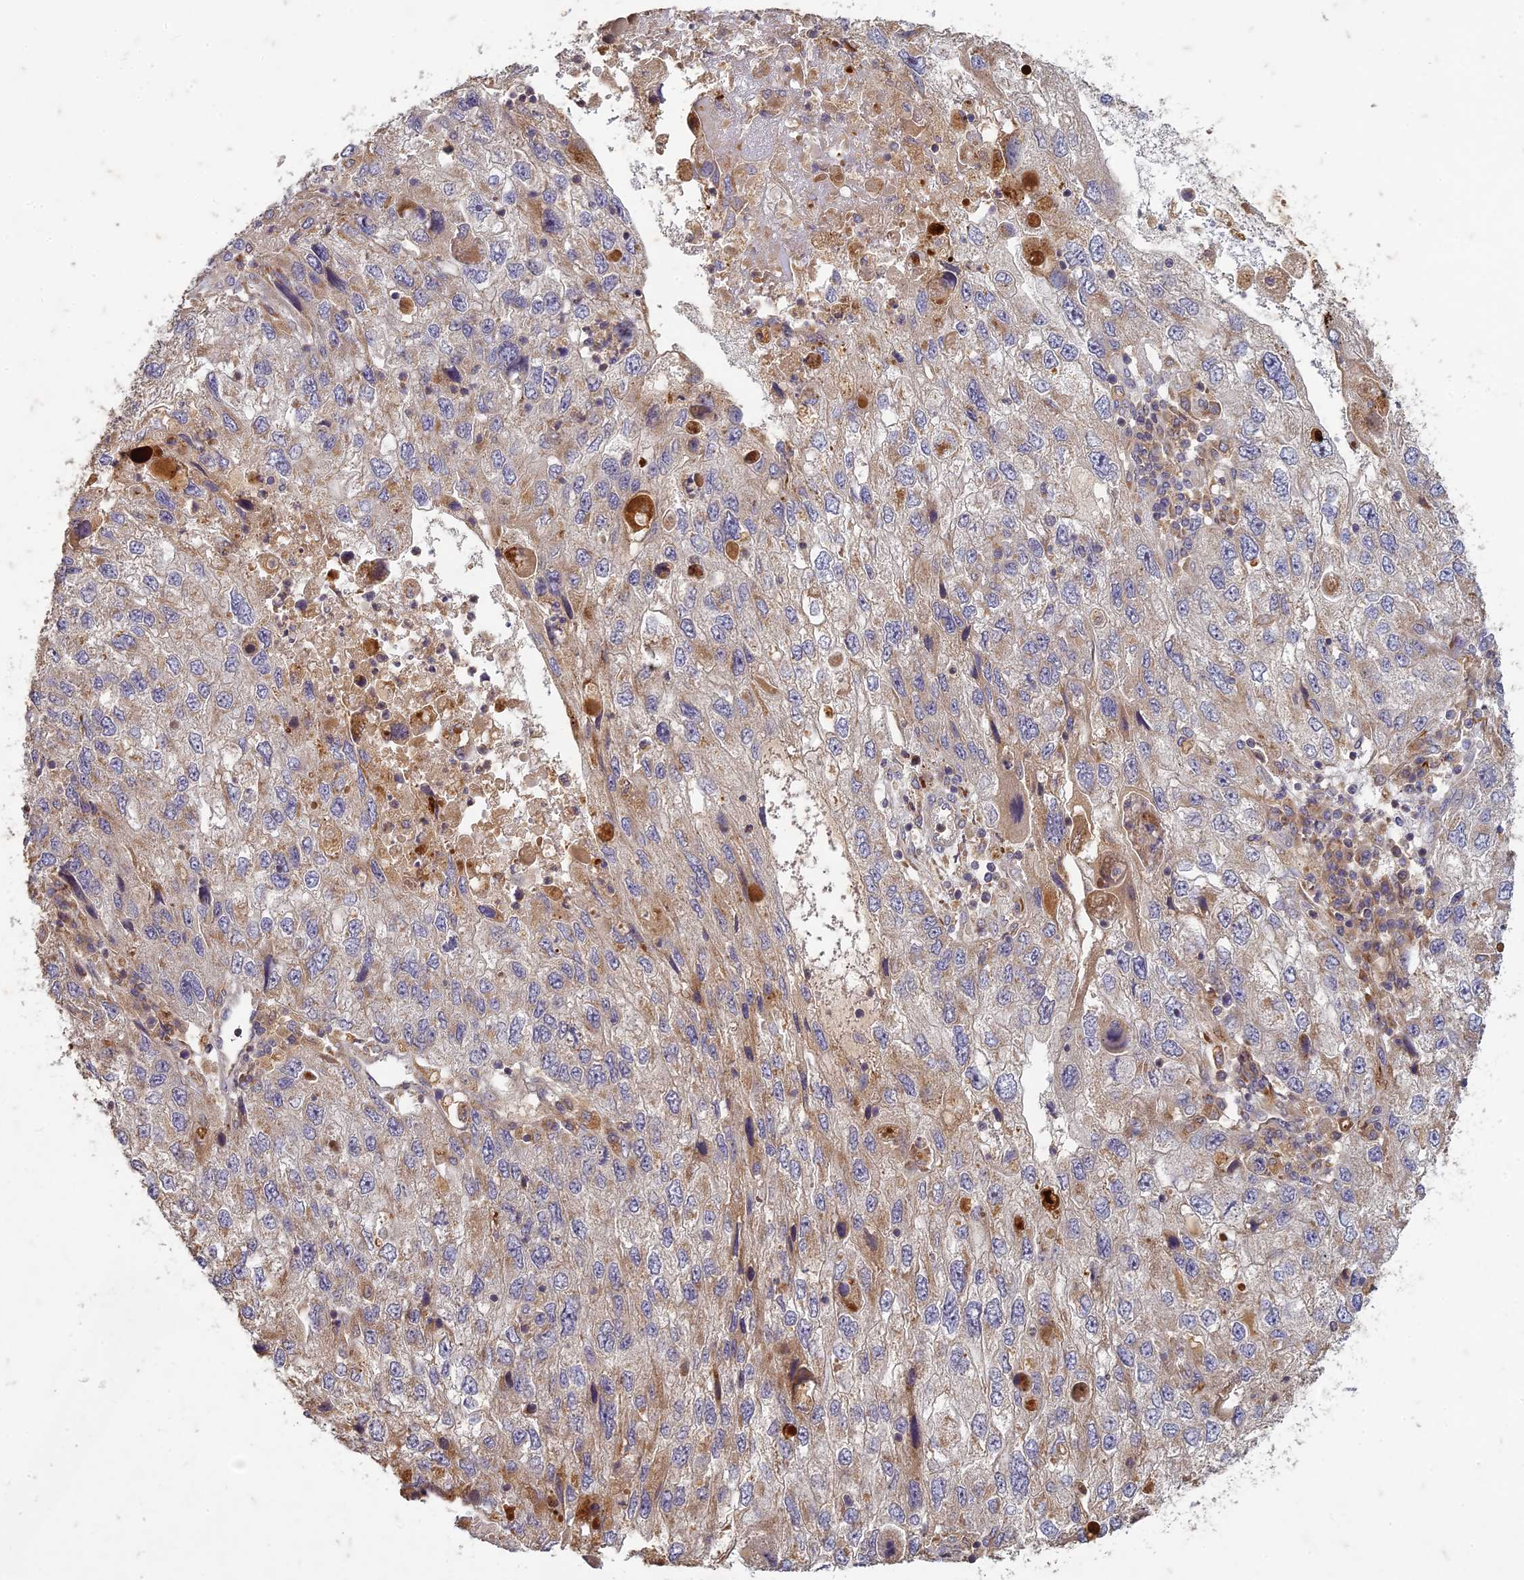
{"staining": {"intensity": "weak", "quantity": ">75%", "location": "cytoplasmic/membranous"}, "tissue": "endometrial cancer", "cell_type": "Tumor cells", "image_type": "cancer", "snomed": [{"axis": "morphology", "description": "Adenocarcinoma, NOS"}, {"axis": "topography", "description": "Endometrium"}], "caption": "Immunohistochemistry (IHC) micrograph of human endometrial cancer (adenocarcinoma) stained for a protein (brown), which reveals low levels of weak cytoplasmic/membranous positivity in approximately >75% of tumor cells.", "gene": "TCF25", "patient": {"sex": "female", "age": 49}}